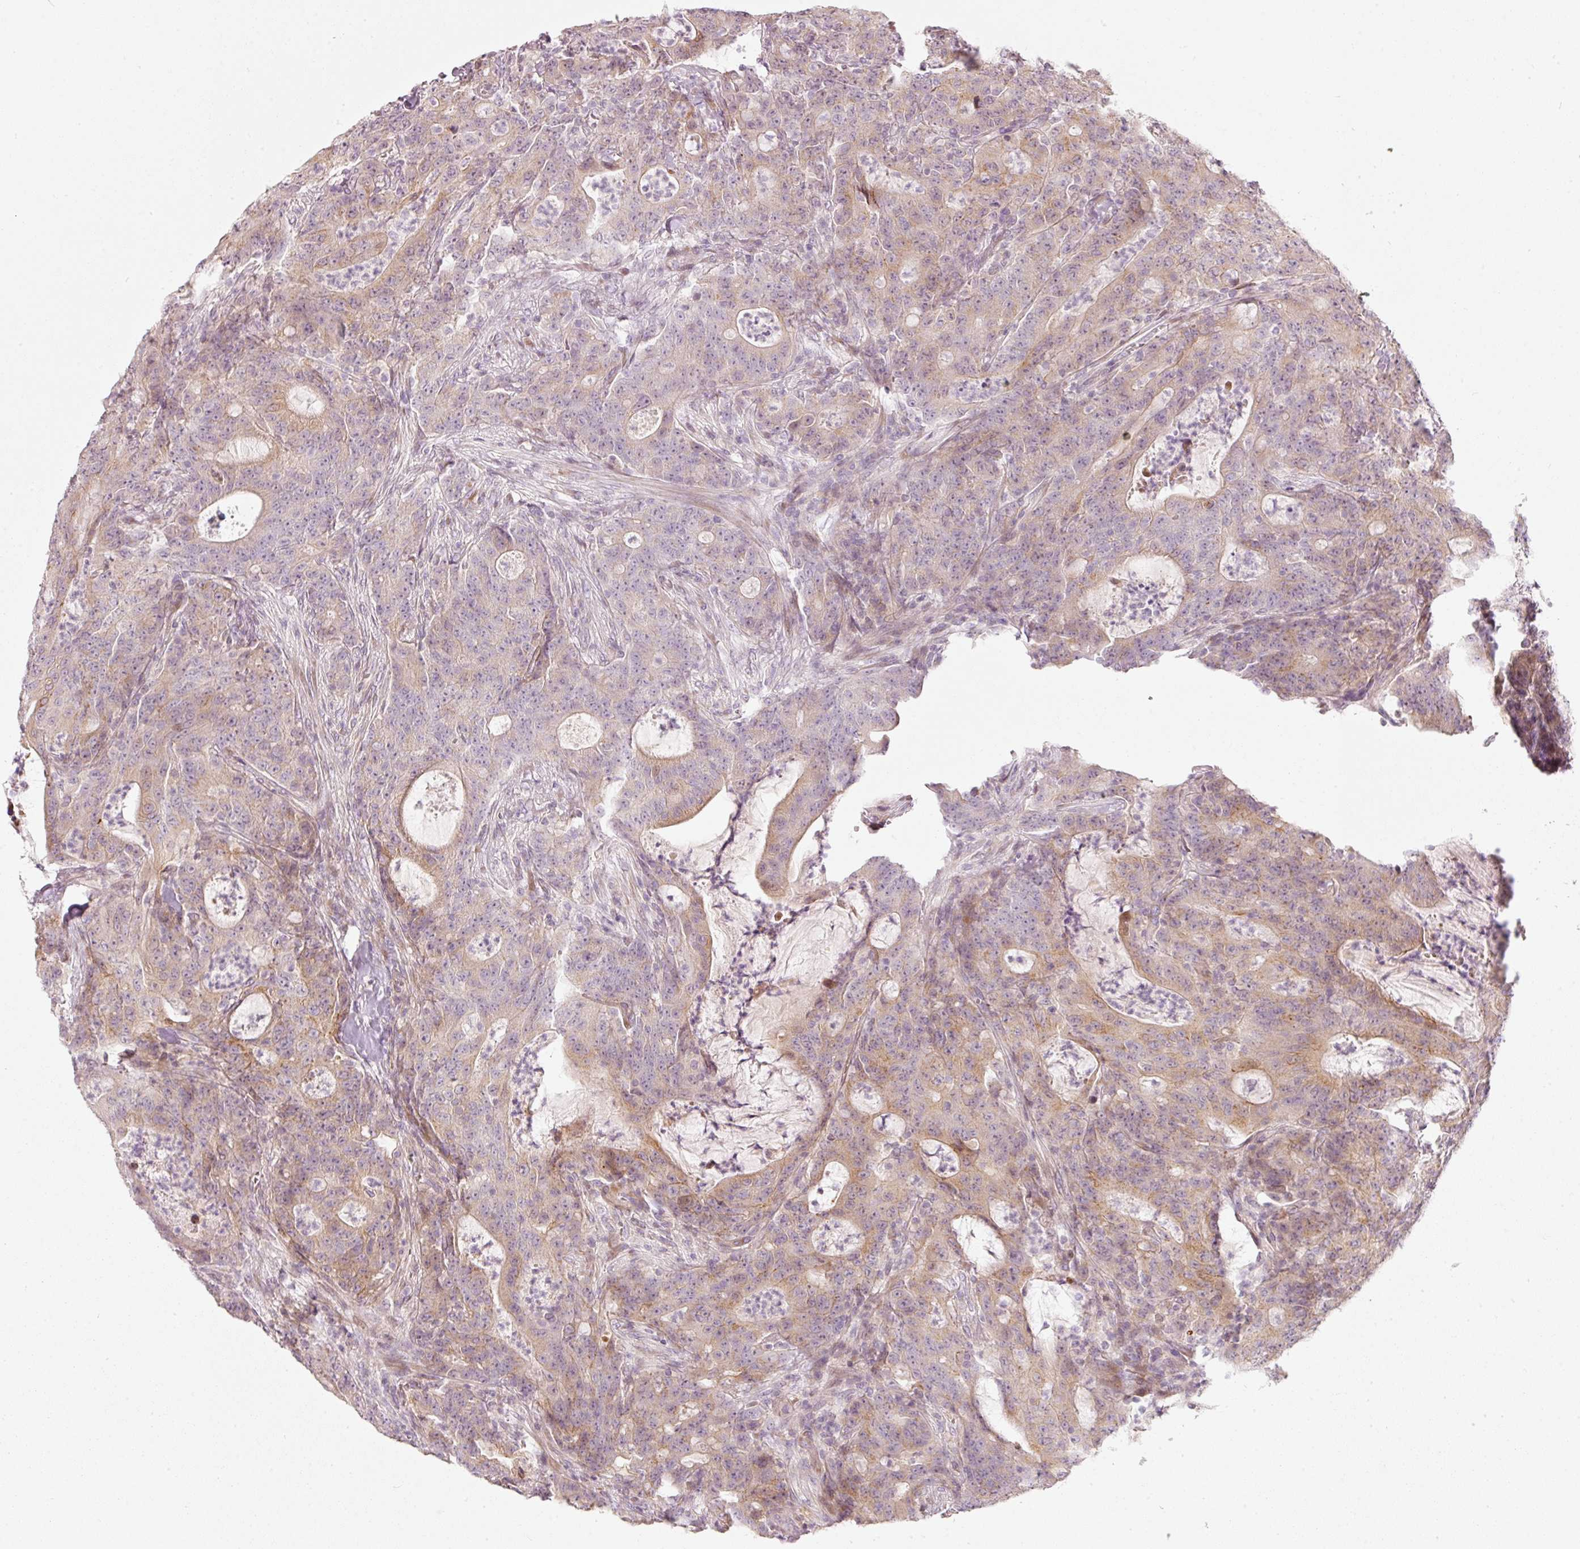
{"staining": {"intensity": "moderate", "quantity": "25%-75%", "location": "cytoplasmic/membranous"}, "tissue": "colorectal cancer", "cell_type": "Tumor cells", "image_type": "cancer", "snomed": [{"axis": "morphology", "description": "Adenocarcinoma, NOS"}, {"axis": "topography", "description": "Colon"}], "caption": "Colorectal adenocarcinoma stained with DAB IHC reveals medium levels of moderate cytoplasmic/membranous staining in approximately 25%-75% of tumor cells.", "gene": "SLC20A1", "patient": {"sex": "male", "age": 83}}